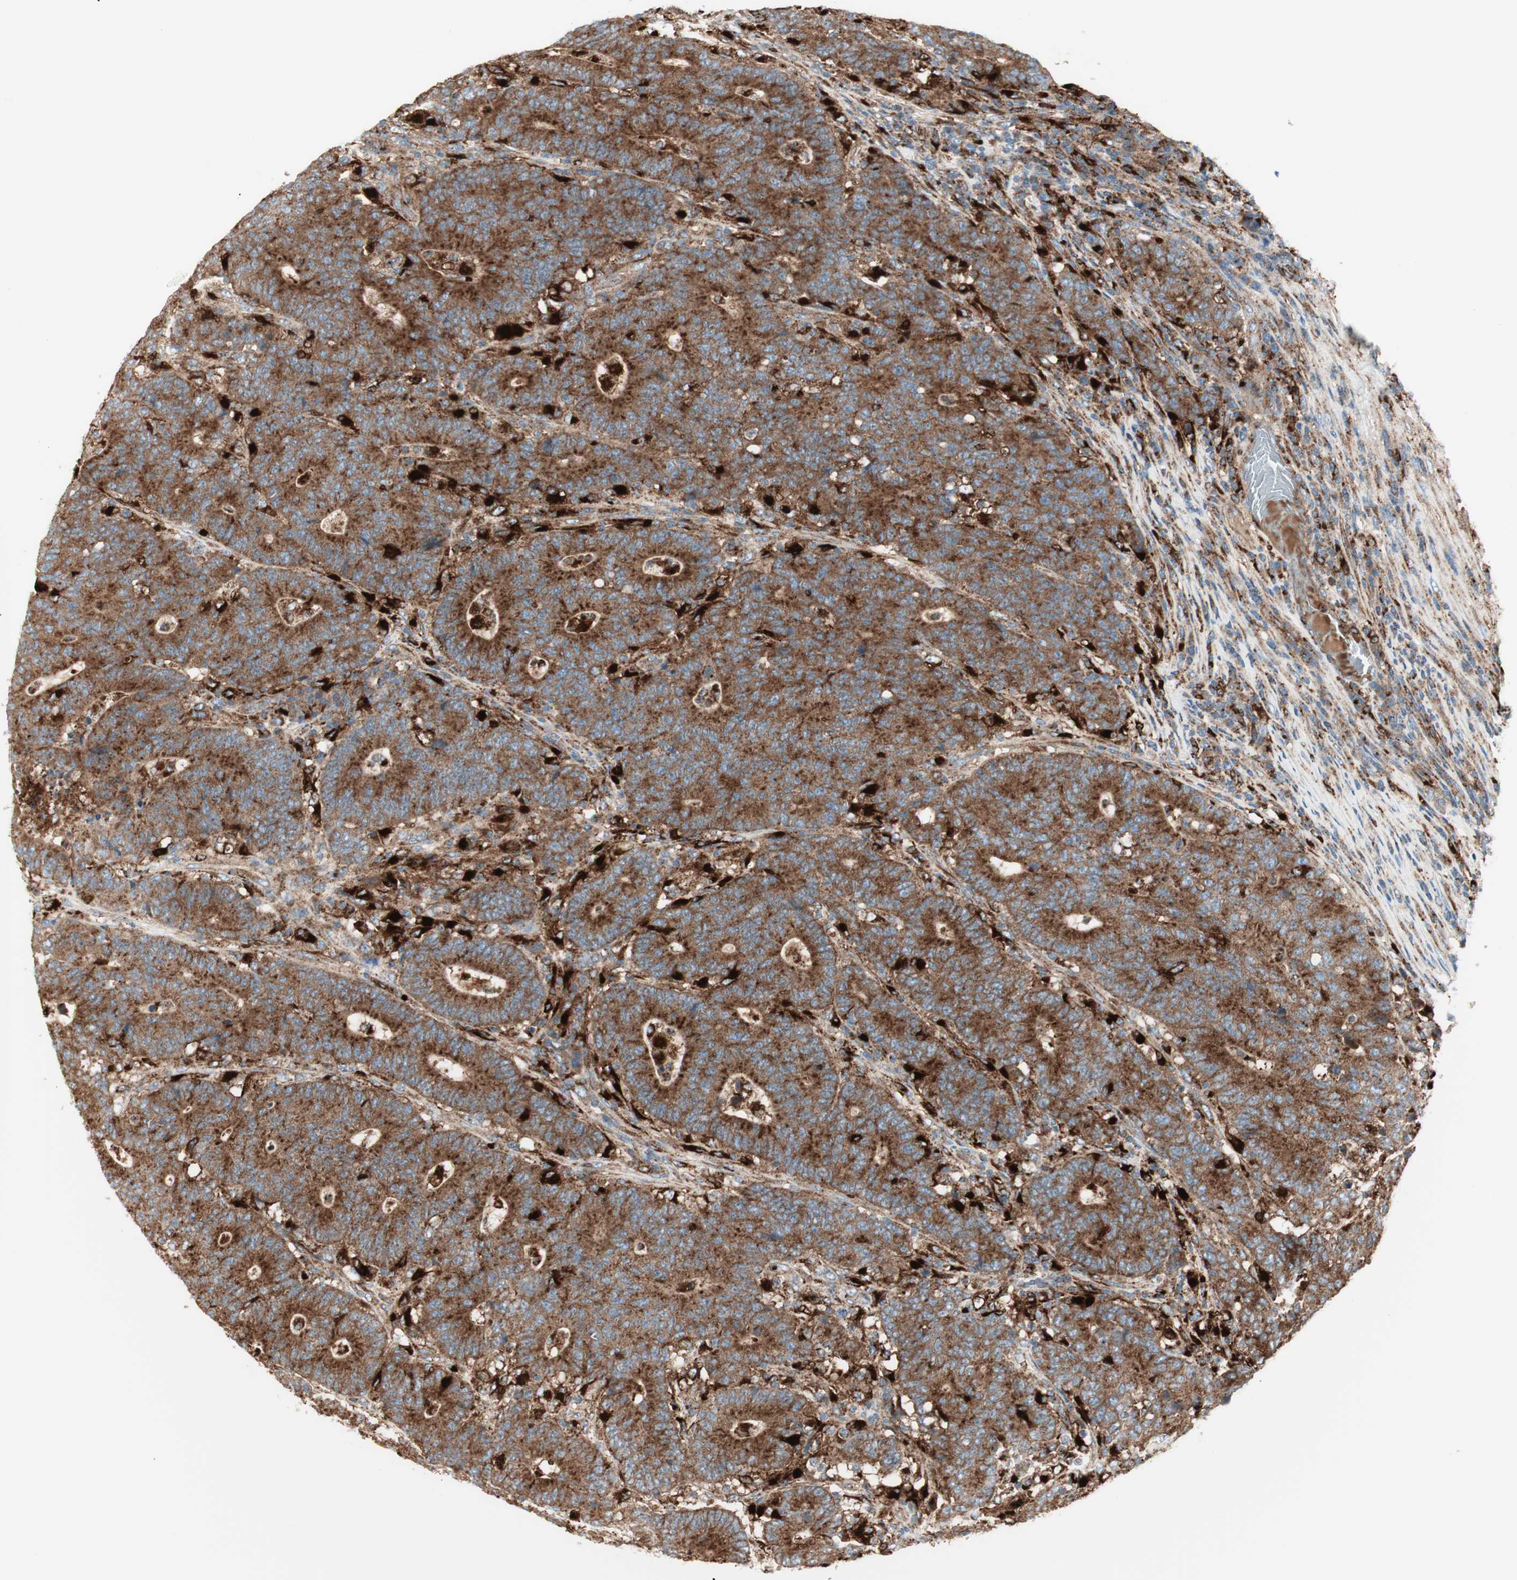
{"staining": {"intensity": "moderate", "quantity": ">75%", "location": "cytoplasmic/membranous"}, "tissue": "colorectal cancer", "cell_type": "Tumor cells", "image_type": "cancer", "snomed": [{"axis": "morphology", "description": "Normal tissue, NOS"}, {"axis": "morphology", "description": "Adenocarcinoma, NOS"}, {"axis": "topography", "description": "Colon"}], "caption": "Brown immunohistochemical staining in colorectal adenocarcinoma shows moderate cytoplasmic/membranous positivity in approximately >75% of tumor cells. (DAB IHC with brightfield microscopy, high magnification).", "gene": "ATP6V1G1", "patient": {"sex": "female", "age": 75}}